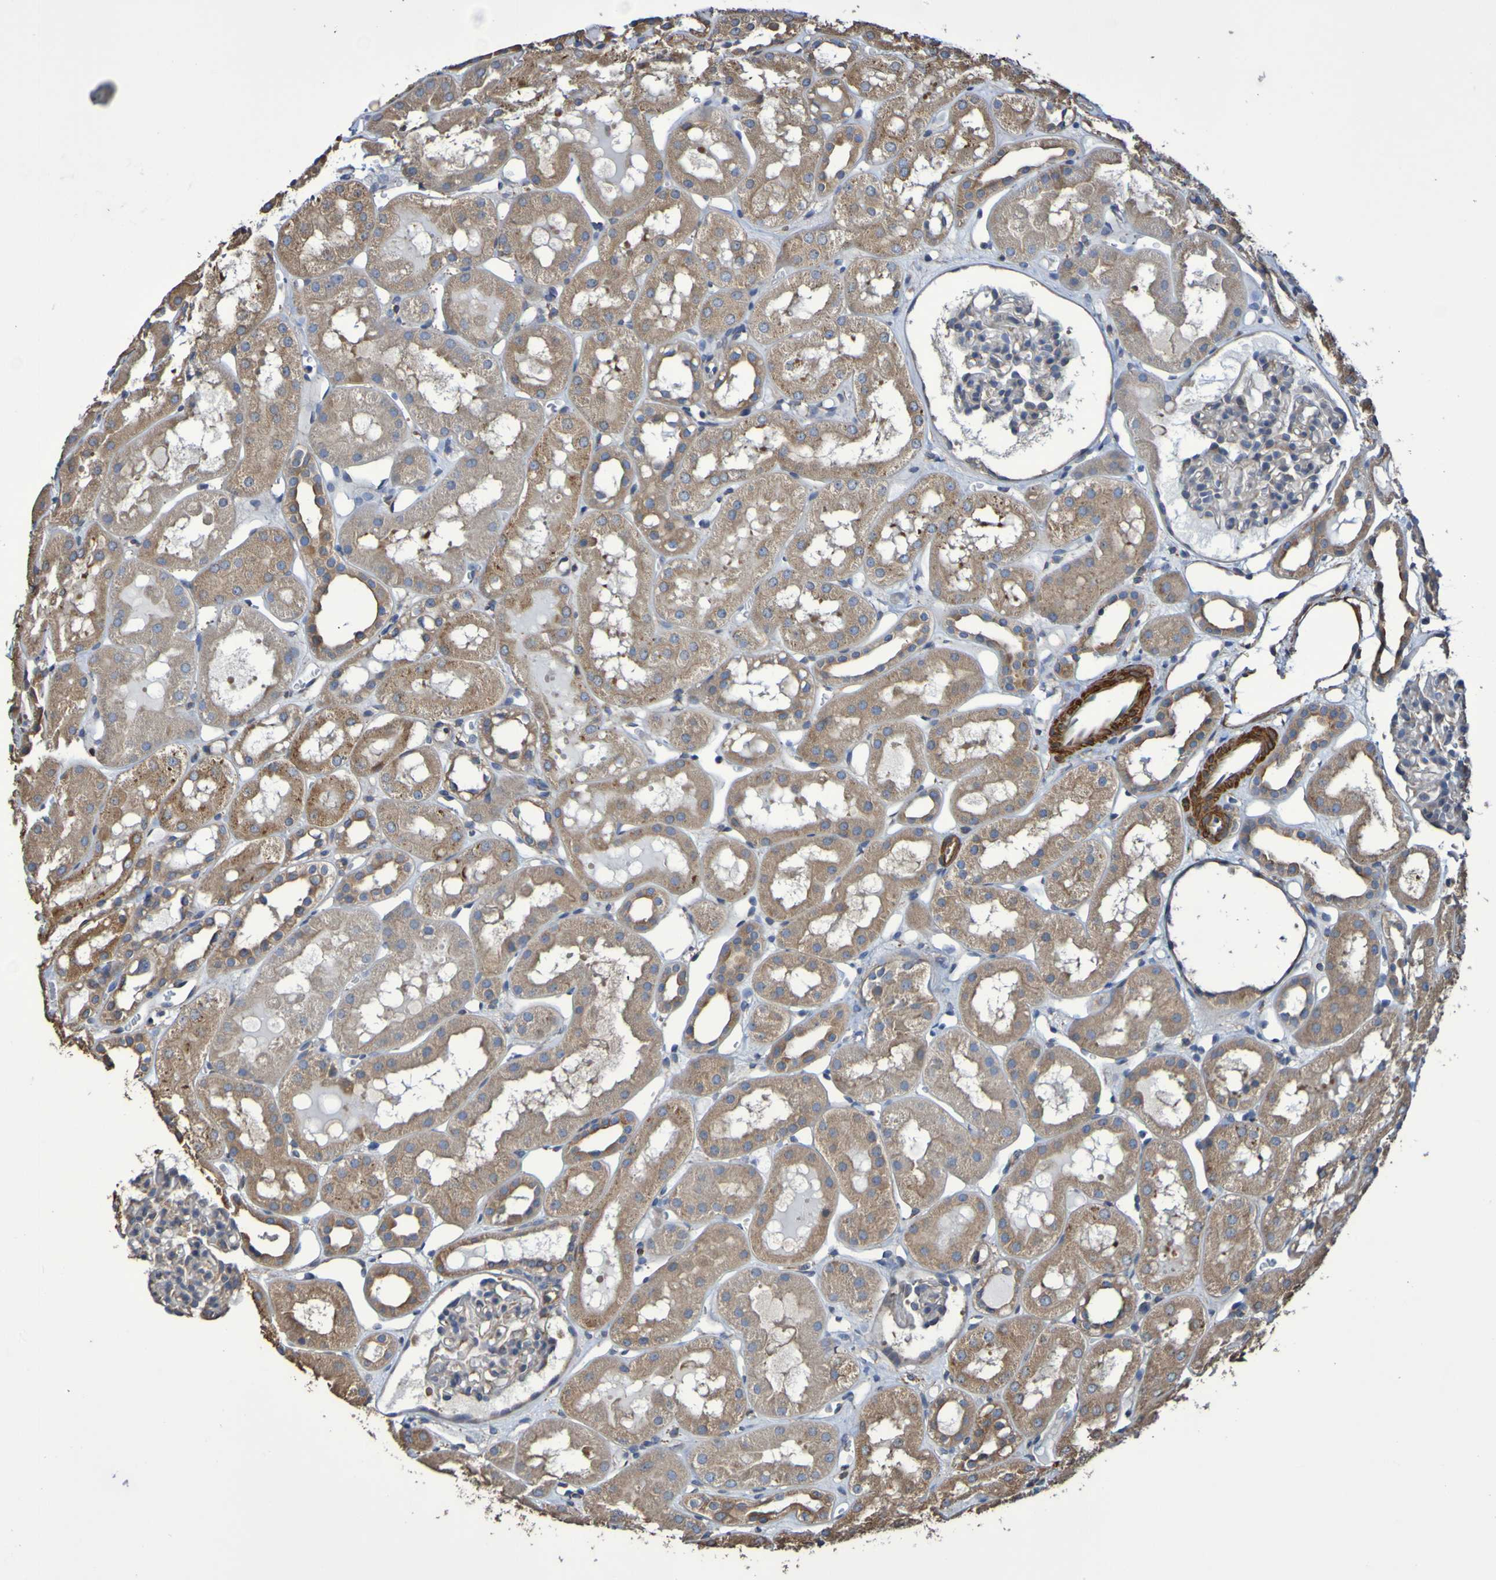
{"staining": {"intensity": "weak", "quantity": ">75%", "location": "cytoplasmic/membranous"}, "tissue": "kidney", "cell_type": "Cells in glomeruli", "image_type": "normal", "snomed": [{"axis": "morphology", "description": "Normal tissue, NOS"}, {"axis": "topography", "description": "Kidney"}, {"axis": "topography", "description": "Urinary bladder"}], "caption": "This histopathology image demonstrates immunohistochemistry staining of normal kidney, with low weak cytoplasmic/membranous positivity in about >75% of cells in glomeruli.", "gene": "RAB11A", "patient": {"sex": "male", "age": 16}}